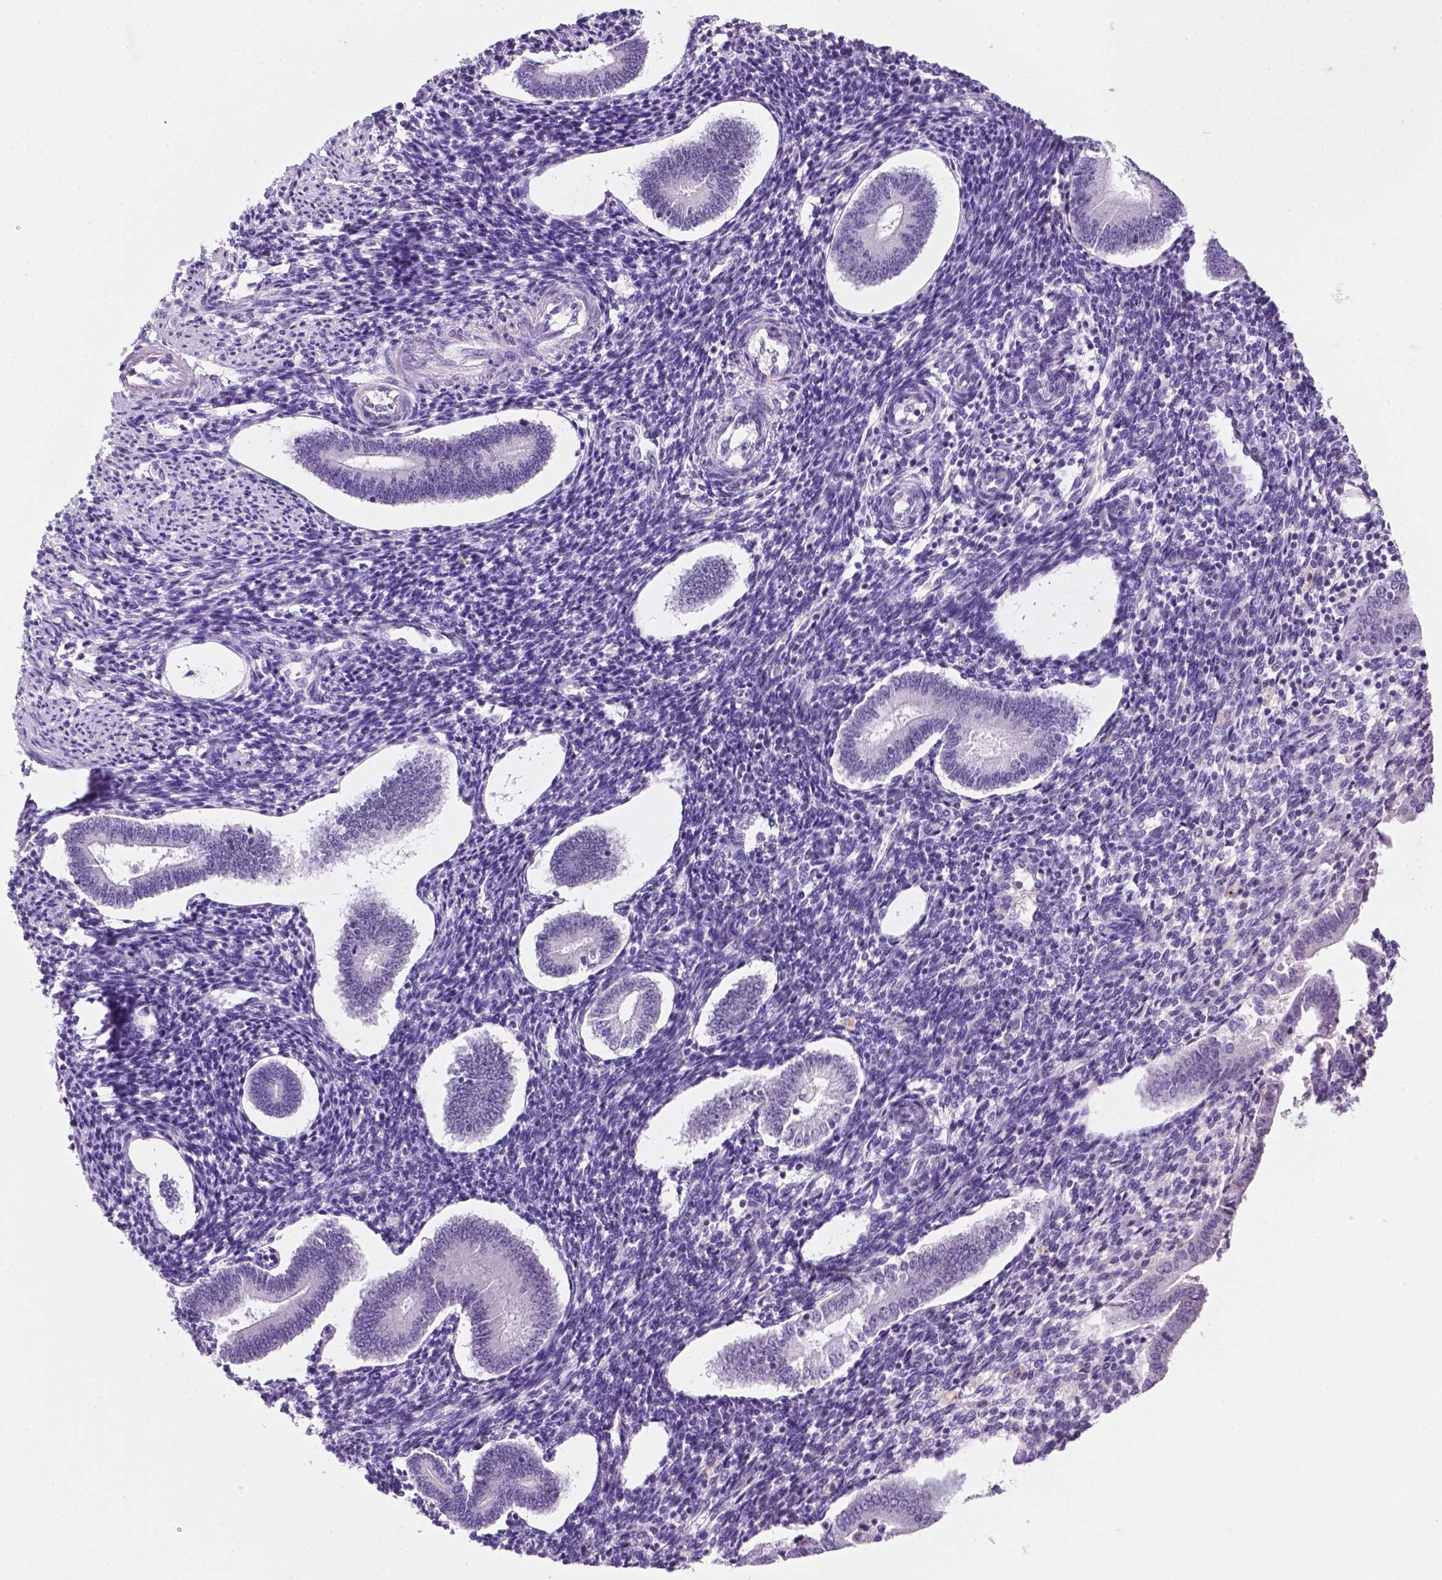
{"staining": {"intensity": "negative", "quantity": "none", "location": "none"}, "tissue": "endometrium", "cell_type": "Cells in endometrial stroma", "image_type": "normal", "snomed": [{"axis": "morphology", "description": "Normal tissue, NOS"}, {"axis": "topography", "description": "Endometrium"}], "caption": "High power microscopy photomicrograph of an IHC micrograph of normal endometrium, revealing no significant positivity in cells in endometrial stroma. (Immunohistochemistry, brightfield microscopy, high magnification).", "gene": "C18orf21", "patient": {"sex": "female", "age": 40}}